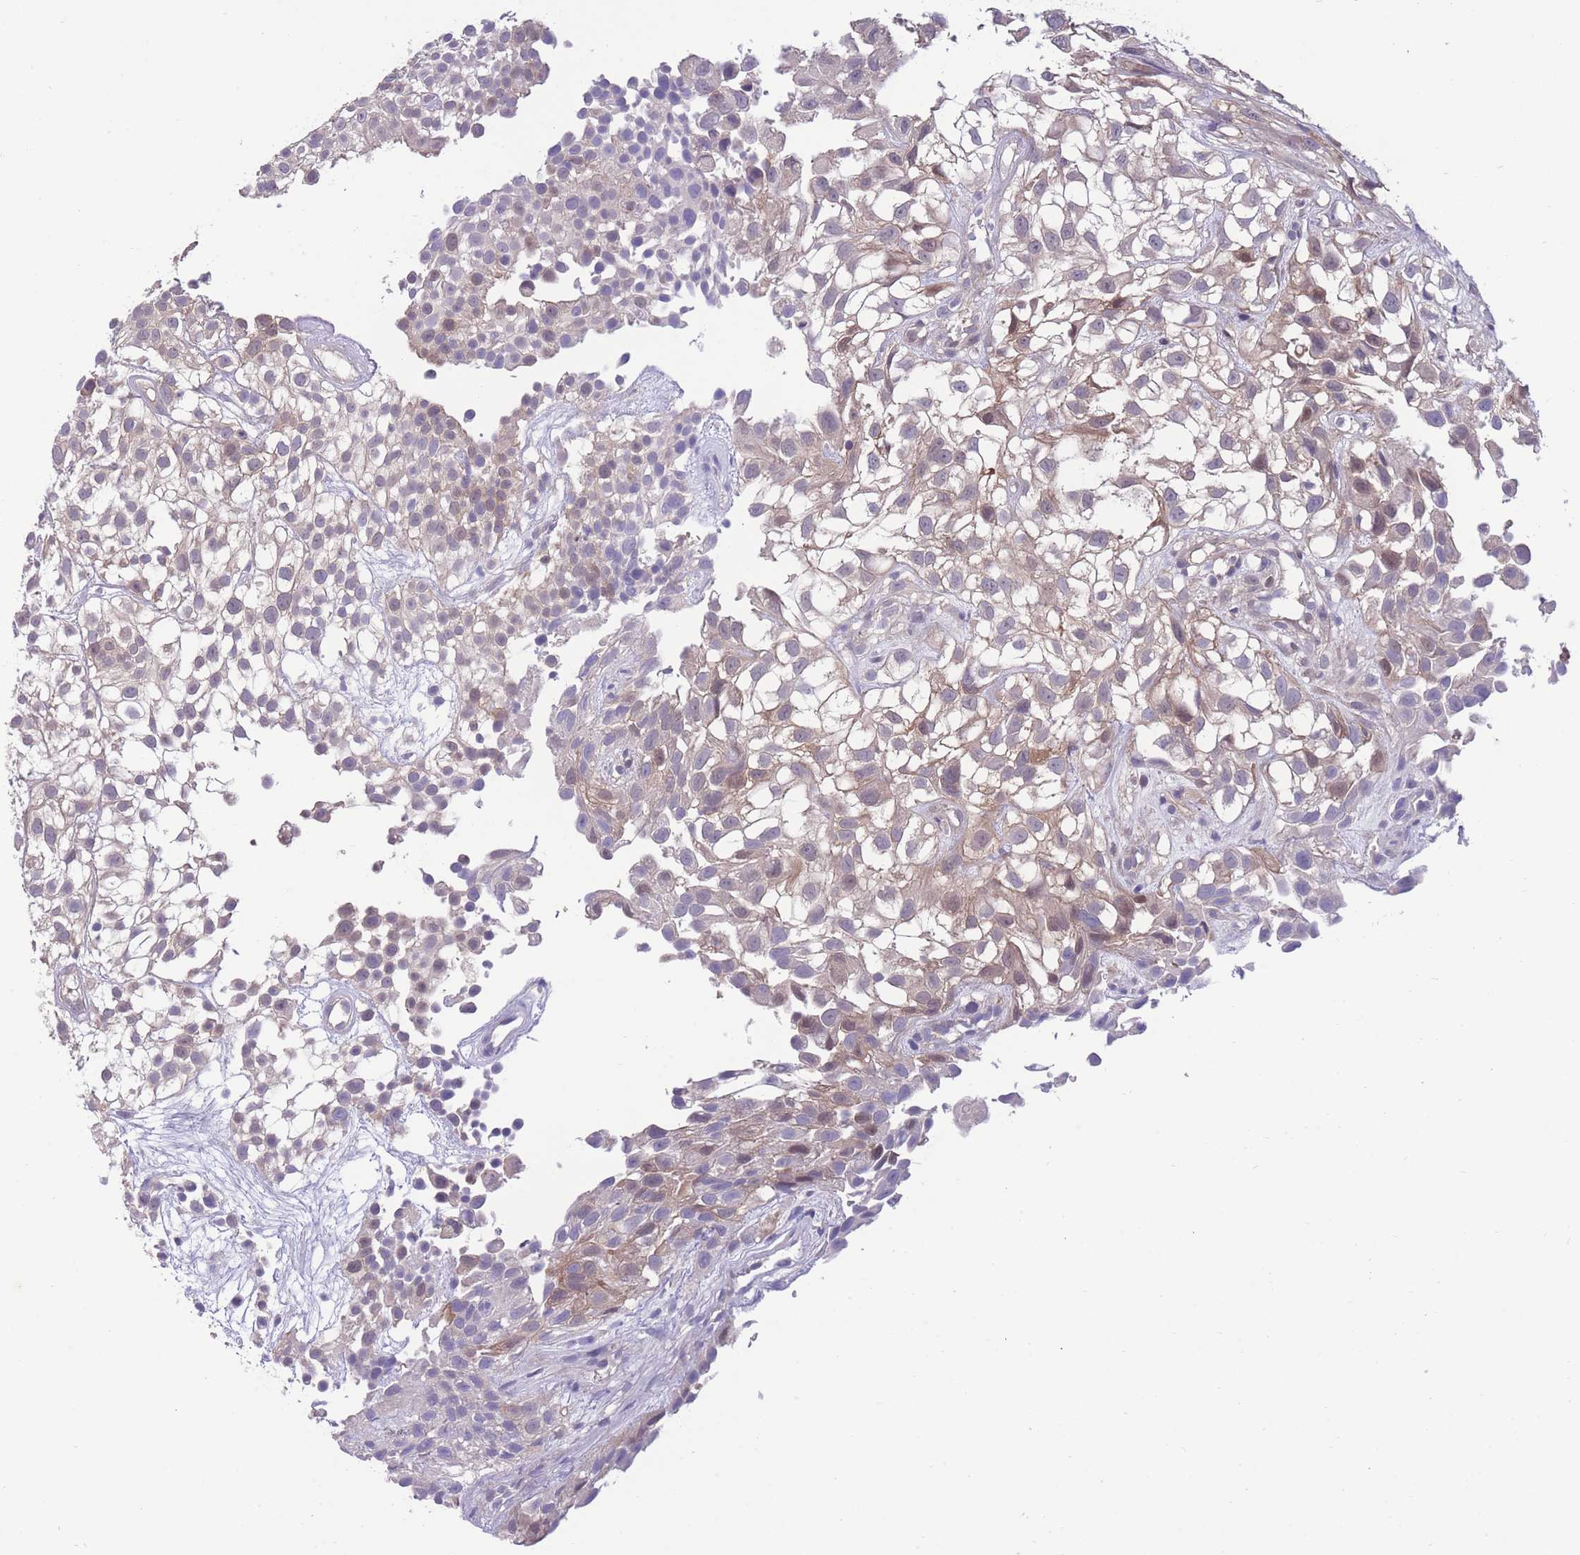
{"staining": {"intensity": "weak", "quantity": ">75%", "location": "cytoplasmic/membranous"}, "tissue": "urothelial cancer", "cell_type": "Tumor cells", "image_type": "cancer", "snomed": [{"axis": "morphology", "description": "Urothelial carcinoma, High grade"}, {"axis": "topography", "description": "Urinary bladder"}], "caption": "This photomicrograph demonstrates urothelial cancer stained with immunohistochemistry to label a protein in brown. The cytoplasmic/membranous of tumor cells show weak positivity for the protein. Nuclei are counter-stained blue.", "gene": "UBE2N", "patient": {"sex": "male", "age": 56}}